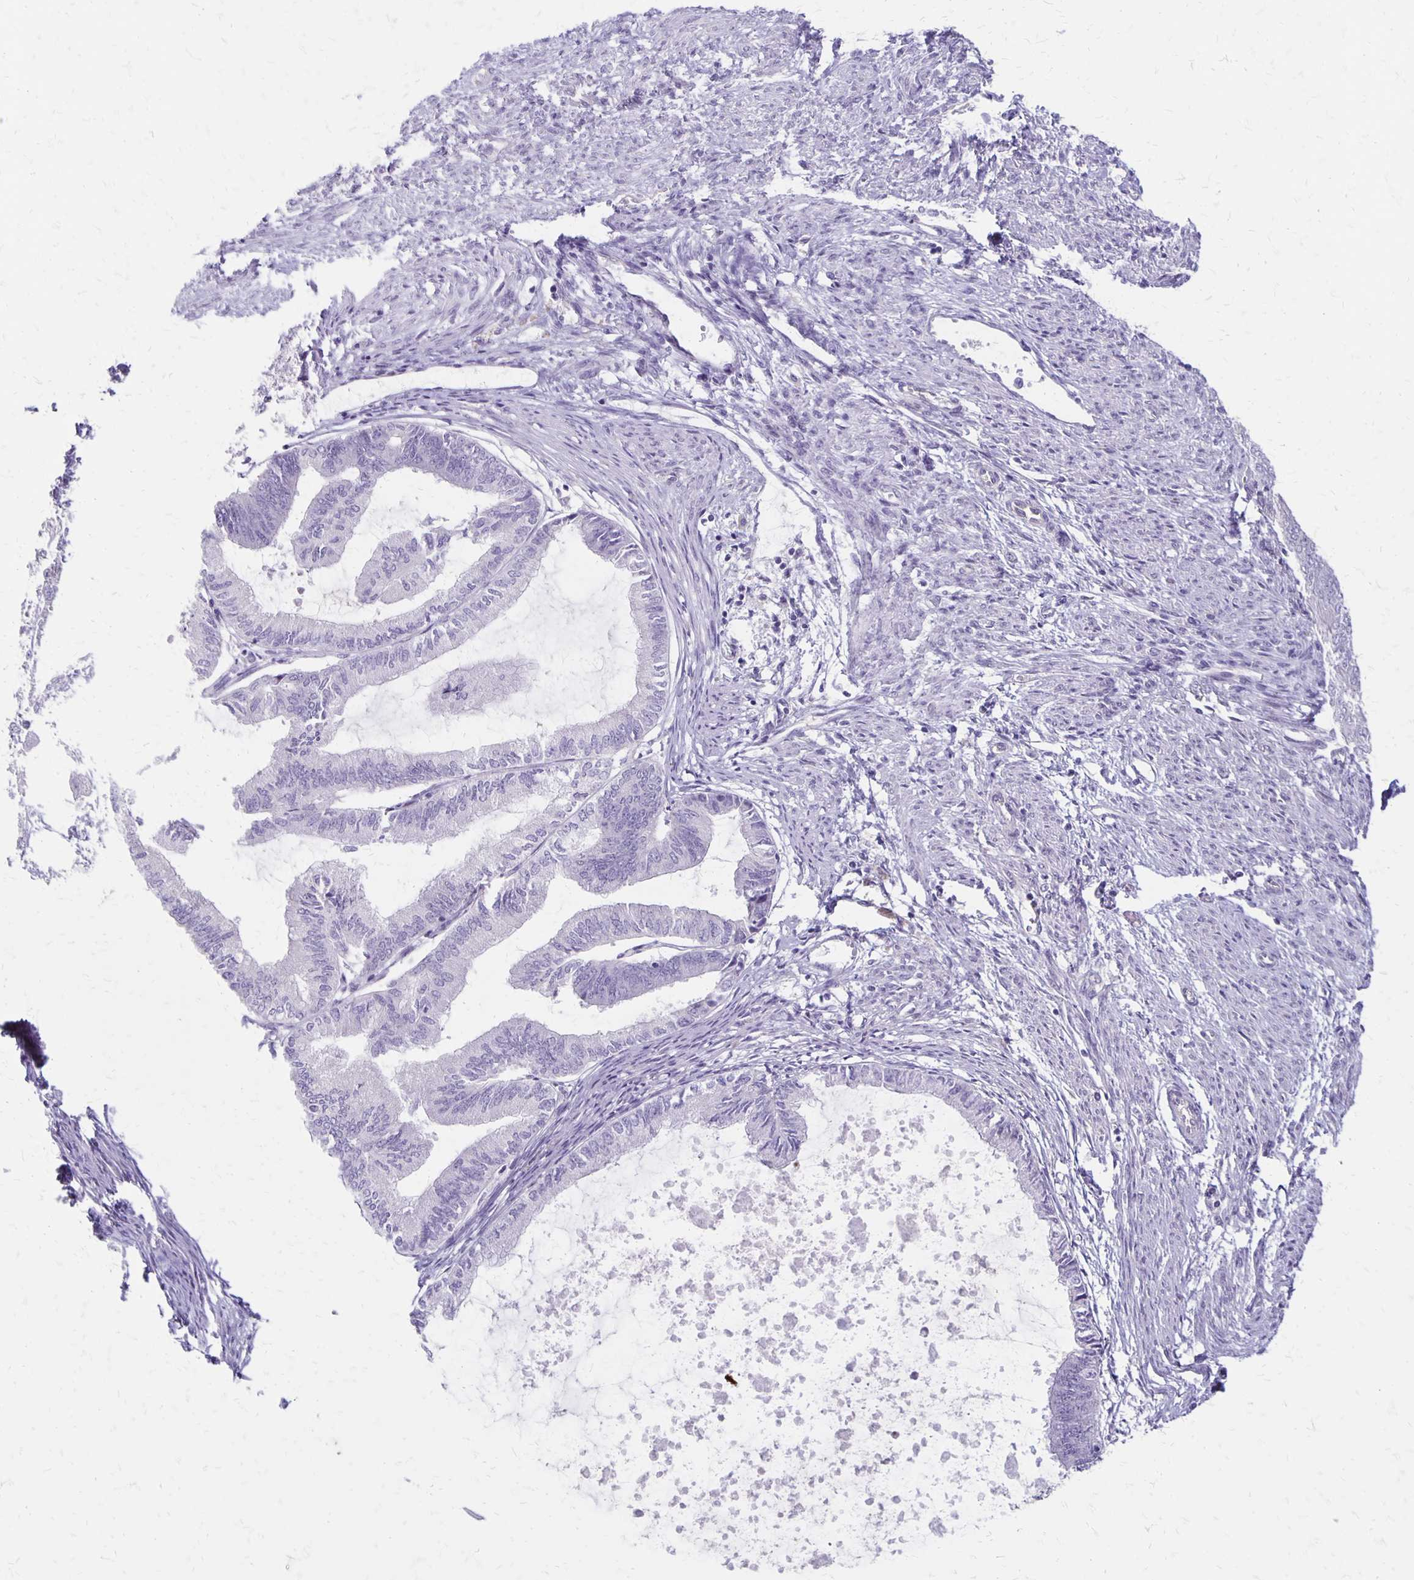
{"staining": {"intensity": "negative", "quantity": "none", "location": "none"}, "tissue": "endometrial cancer", "cell_type": "Tumor cells", "image_type": "cancer", "snomed": [{"axis": "morphology", "description": "Adenocarcinoma, NOS"}, {"axis": "topography", "description": "Endometrium"}], "caption": "Micrograph shows no significant protein expression in tumor cells of endometrial cancer.", "gene": "HOMER1", "patient": {"sex": "female", "age": 86}}